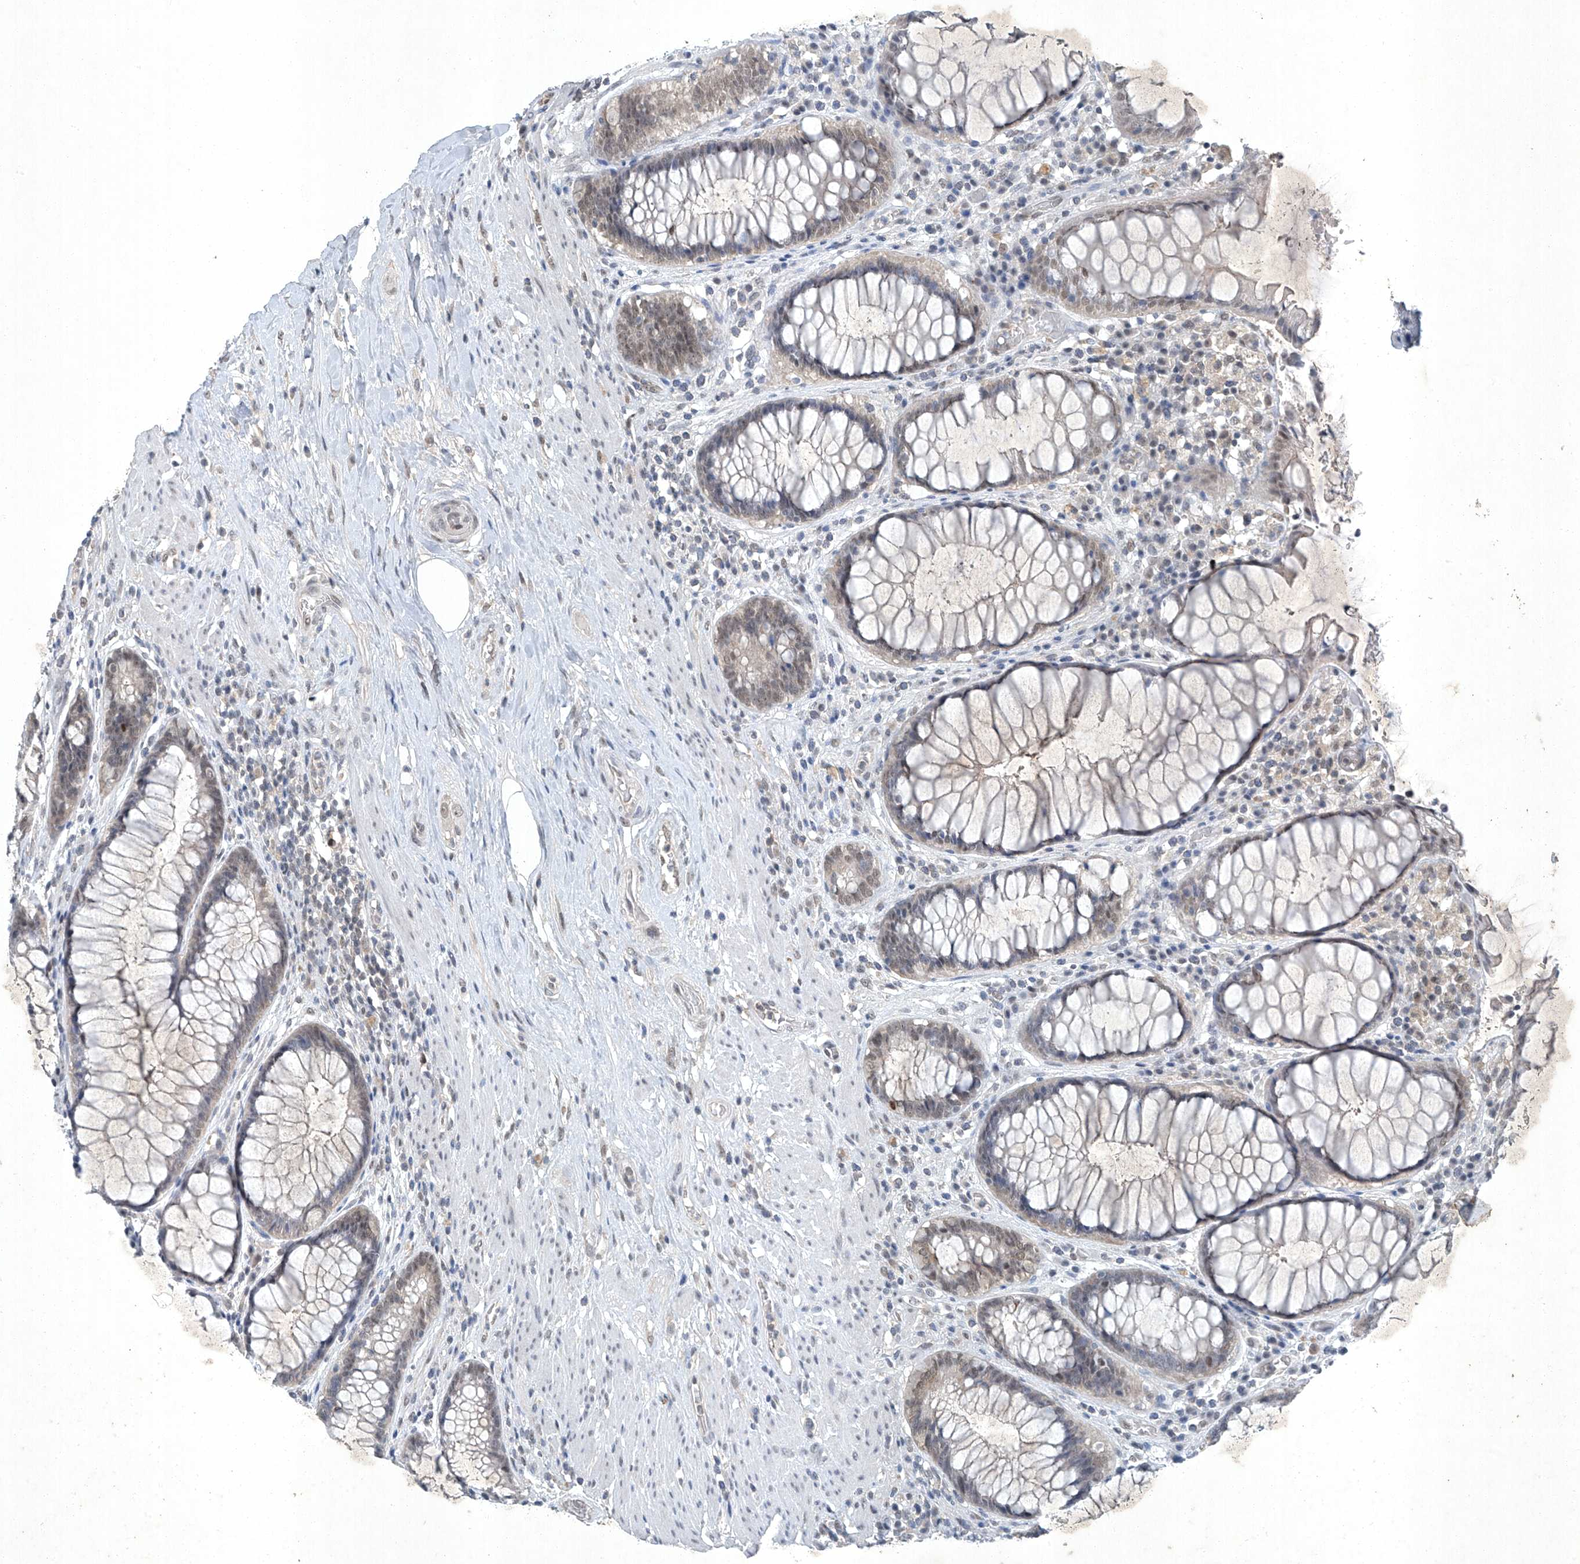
{"staining": {"intensity": "weak", "quantity": "<25%", "location": "nuclear"}, "tissue": "rectum", "cell_type": "Glandular cells", "image_type": "normal", "snomed": [{"axis": "morphology", "description": "Normal tissue, NOS"}, {"axis": "topography", "description": "Rectum"}], "caption": "Immunohistochemistry micrograph of benign human rectum stained for a protein (brown), which reveals no staining in glandular cells. Brightfield microscopy of immunohistochemistry (IHC) stained with DAB (brown) and hematoxylin (blue), captured at high magnification.", "gene": "TAF8", "patient": {"sex": "male", "age": 64}}